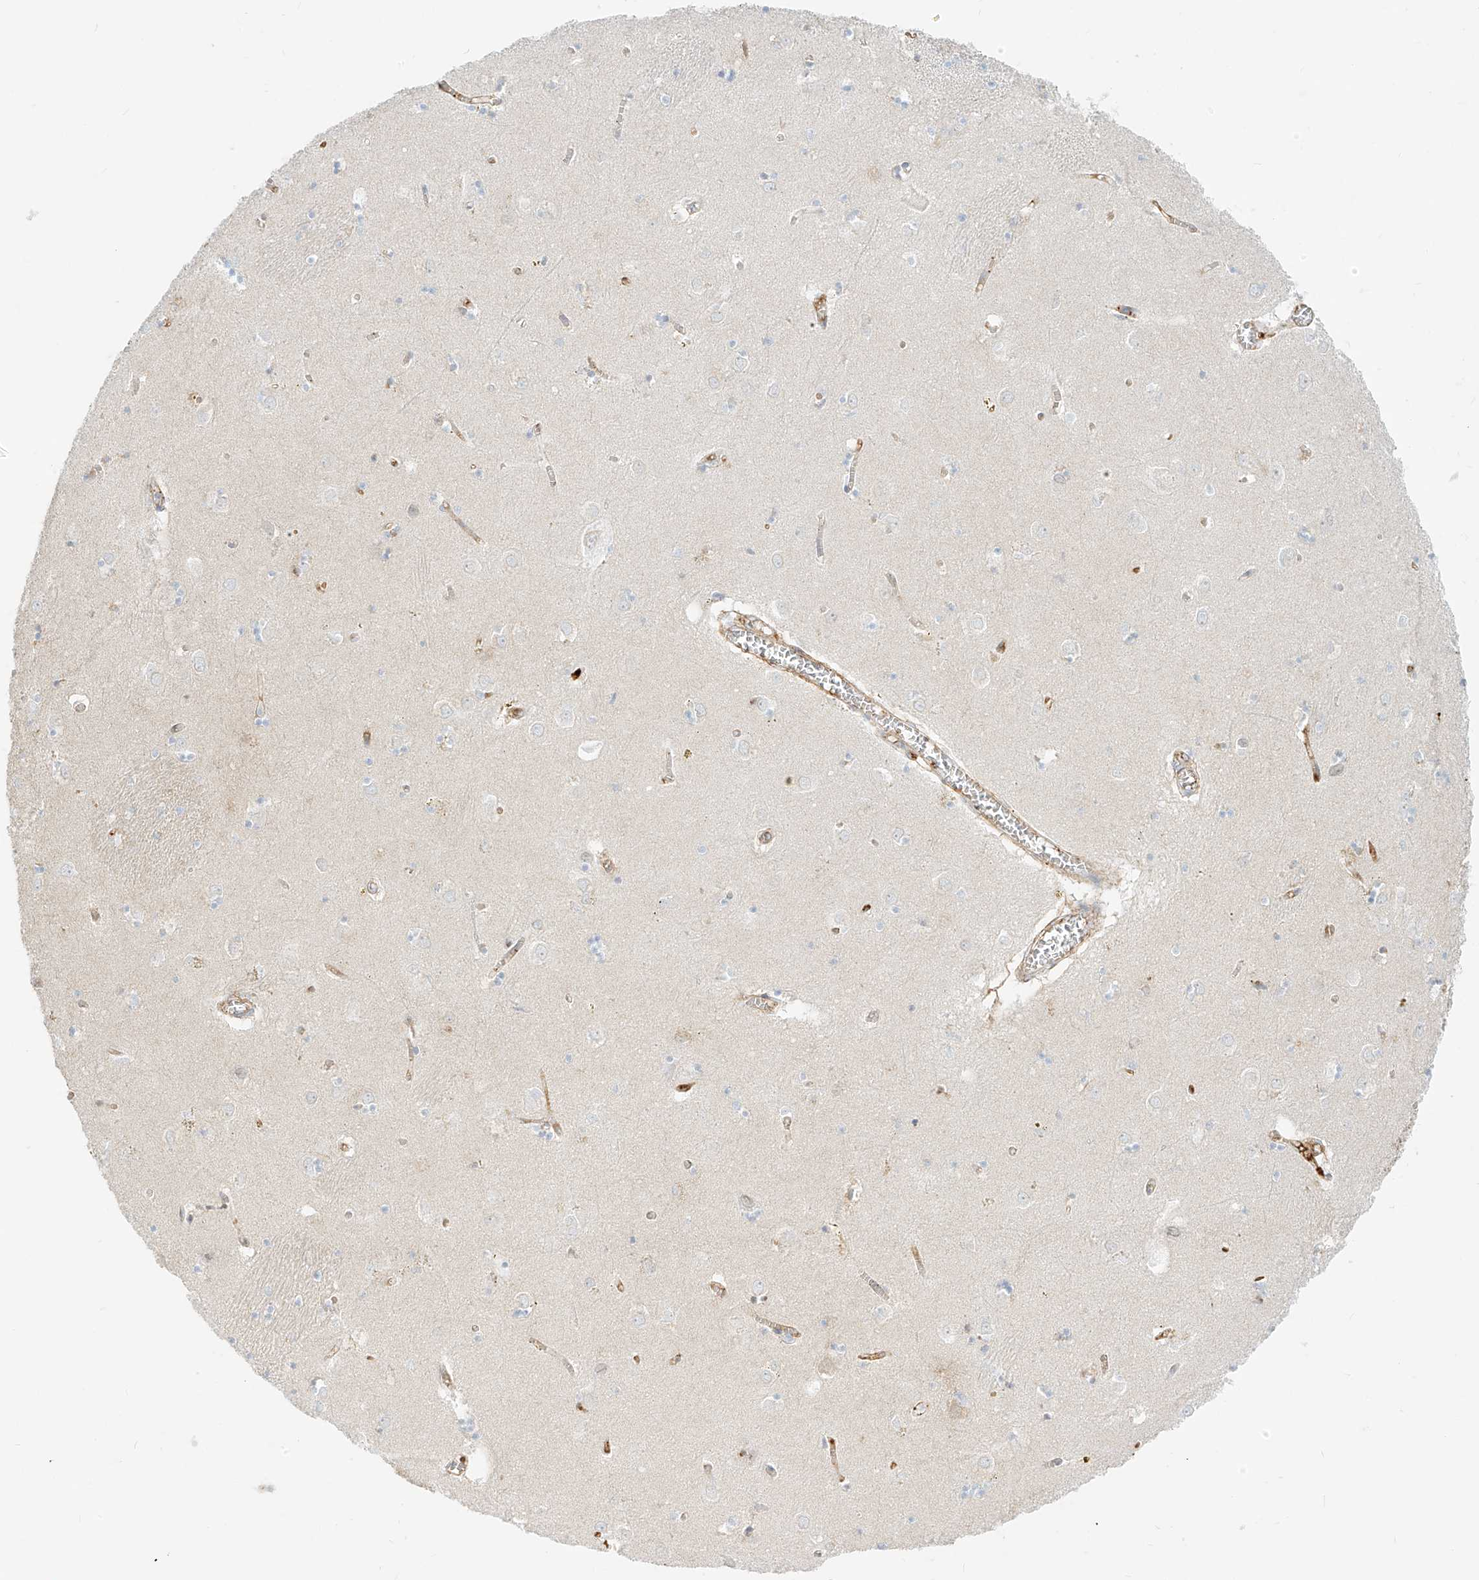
{"staining": {"intensity": "negative", "quantity": "none", "location": "none"}, "tissue": "caudate", "cell_type": "Glial cells", "image_type": "normal", "snomed": [{"axis": "morphology", "description": "Normal tissue, NOS"}, {"axis": "topography", "description": "Lateral ventricle wall"}], "caption": "Immunohistochemical staining of normal human caudate displays no significant positivity in glial cells. Brightfield microscopy of IHC stained with DAB (brown) and hematoxylin (blue), captured at high magnification.", "gene": "OCSTAMP", "patient": {"sex": "male", "age": 70}}